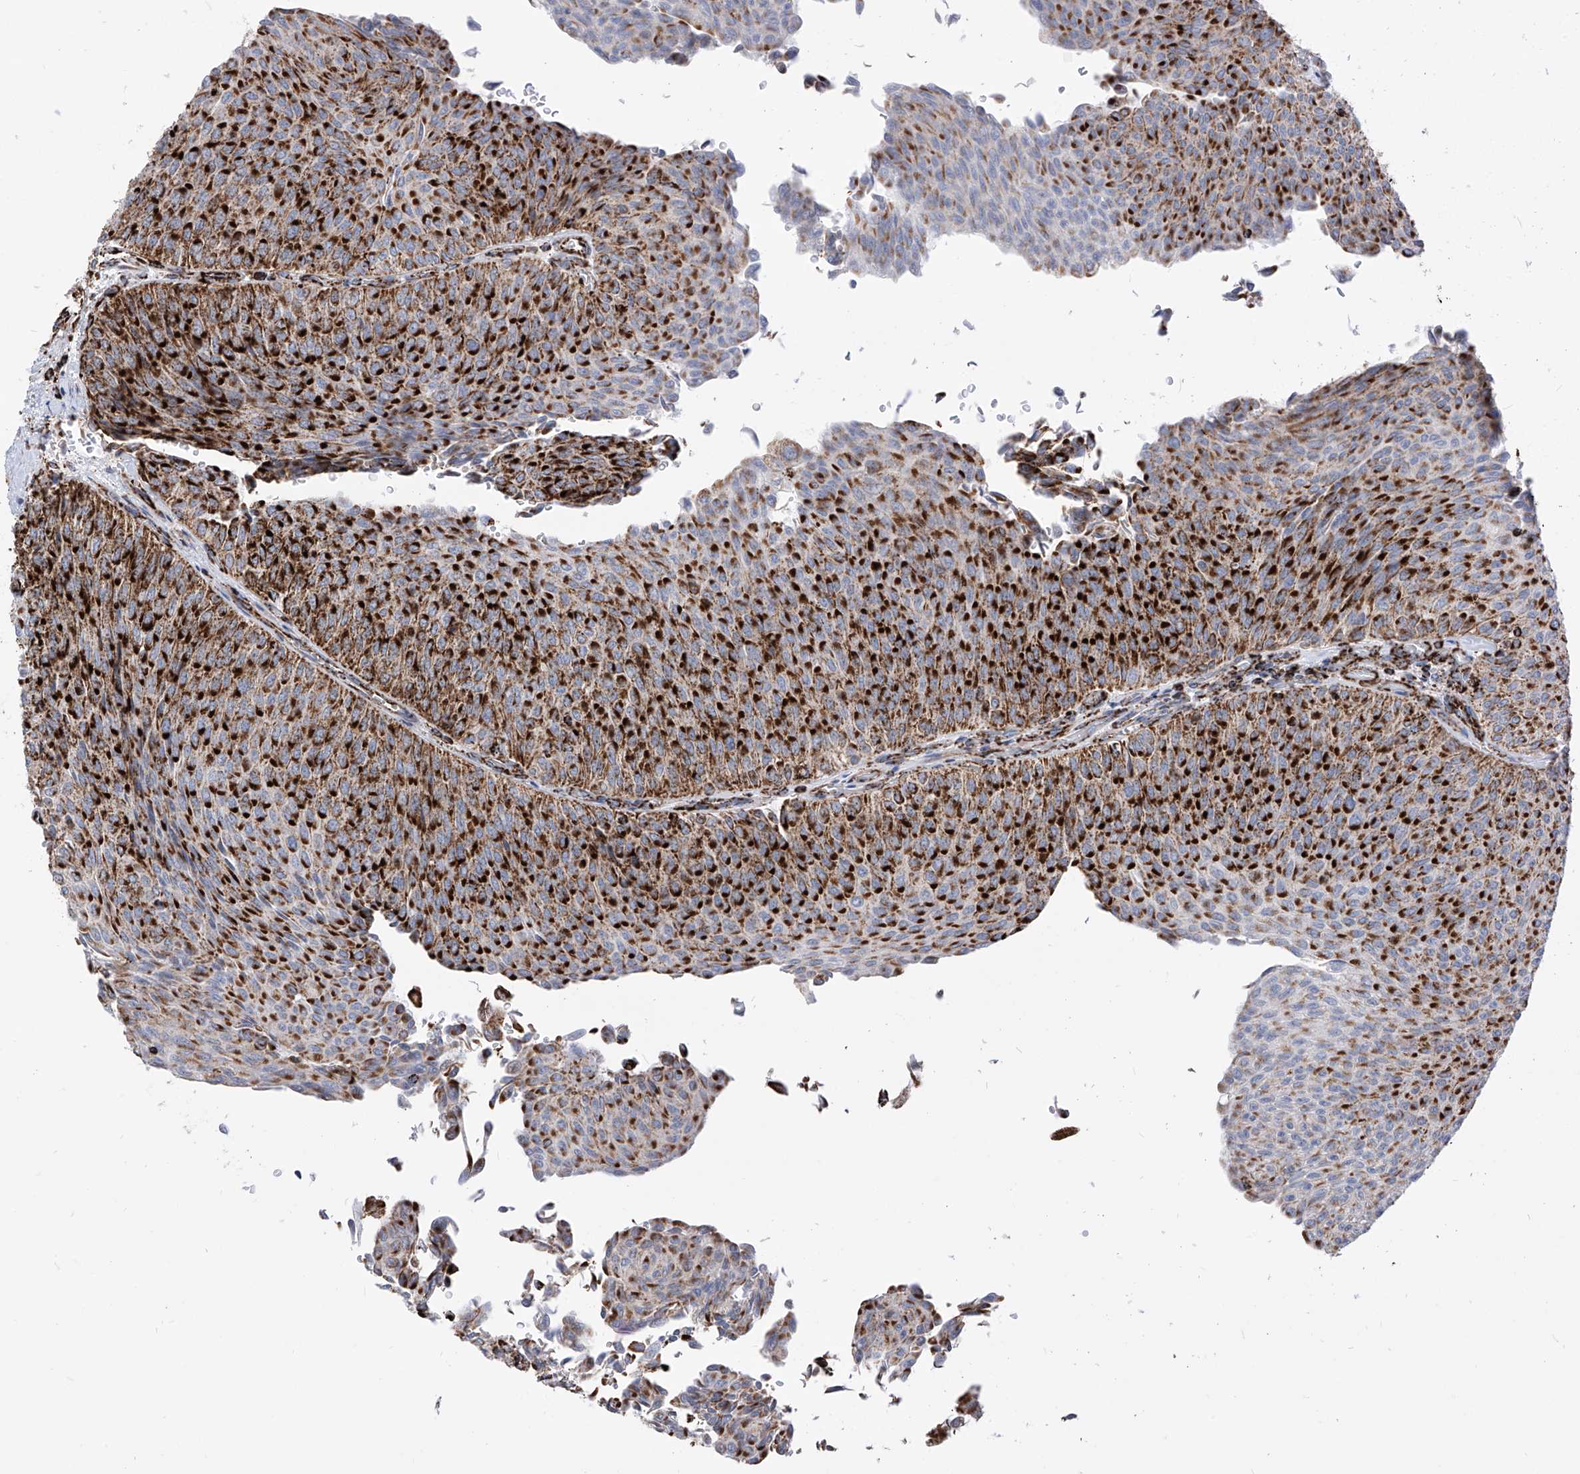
{"staining": {"intensity": "strong", "quantity": "25%-75%", "location": "cytoplasmic/membranous"}, "tissue": "urothelial cancer", "cell_type": "Tumor cells", "image_type": "cancer", "snomed": [{"axis": "morphology", "description": "Urothelial carcinoma, Low grade"}, {"axis": "topography", "description": "Urinary bladder"}], "caption": "High-power microscopy captured an IHC image of urothelial cancer, revealing strong cytoplasmic/membranous expression in approximately 25%-75% of tumor cells. (Brightfield microscopy of DAB IHC at high magnification).", "gene": "COX5B", "patient": {"sex": "male", "age": 78}}